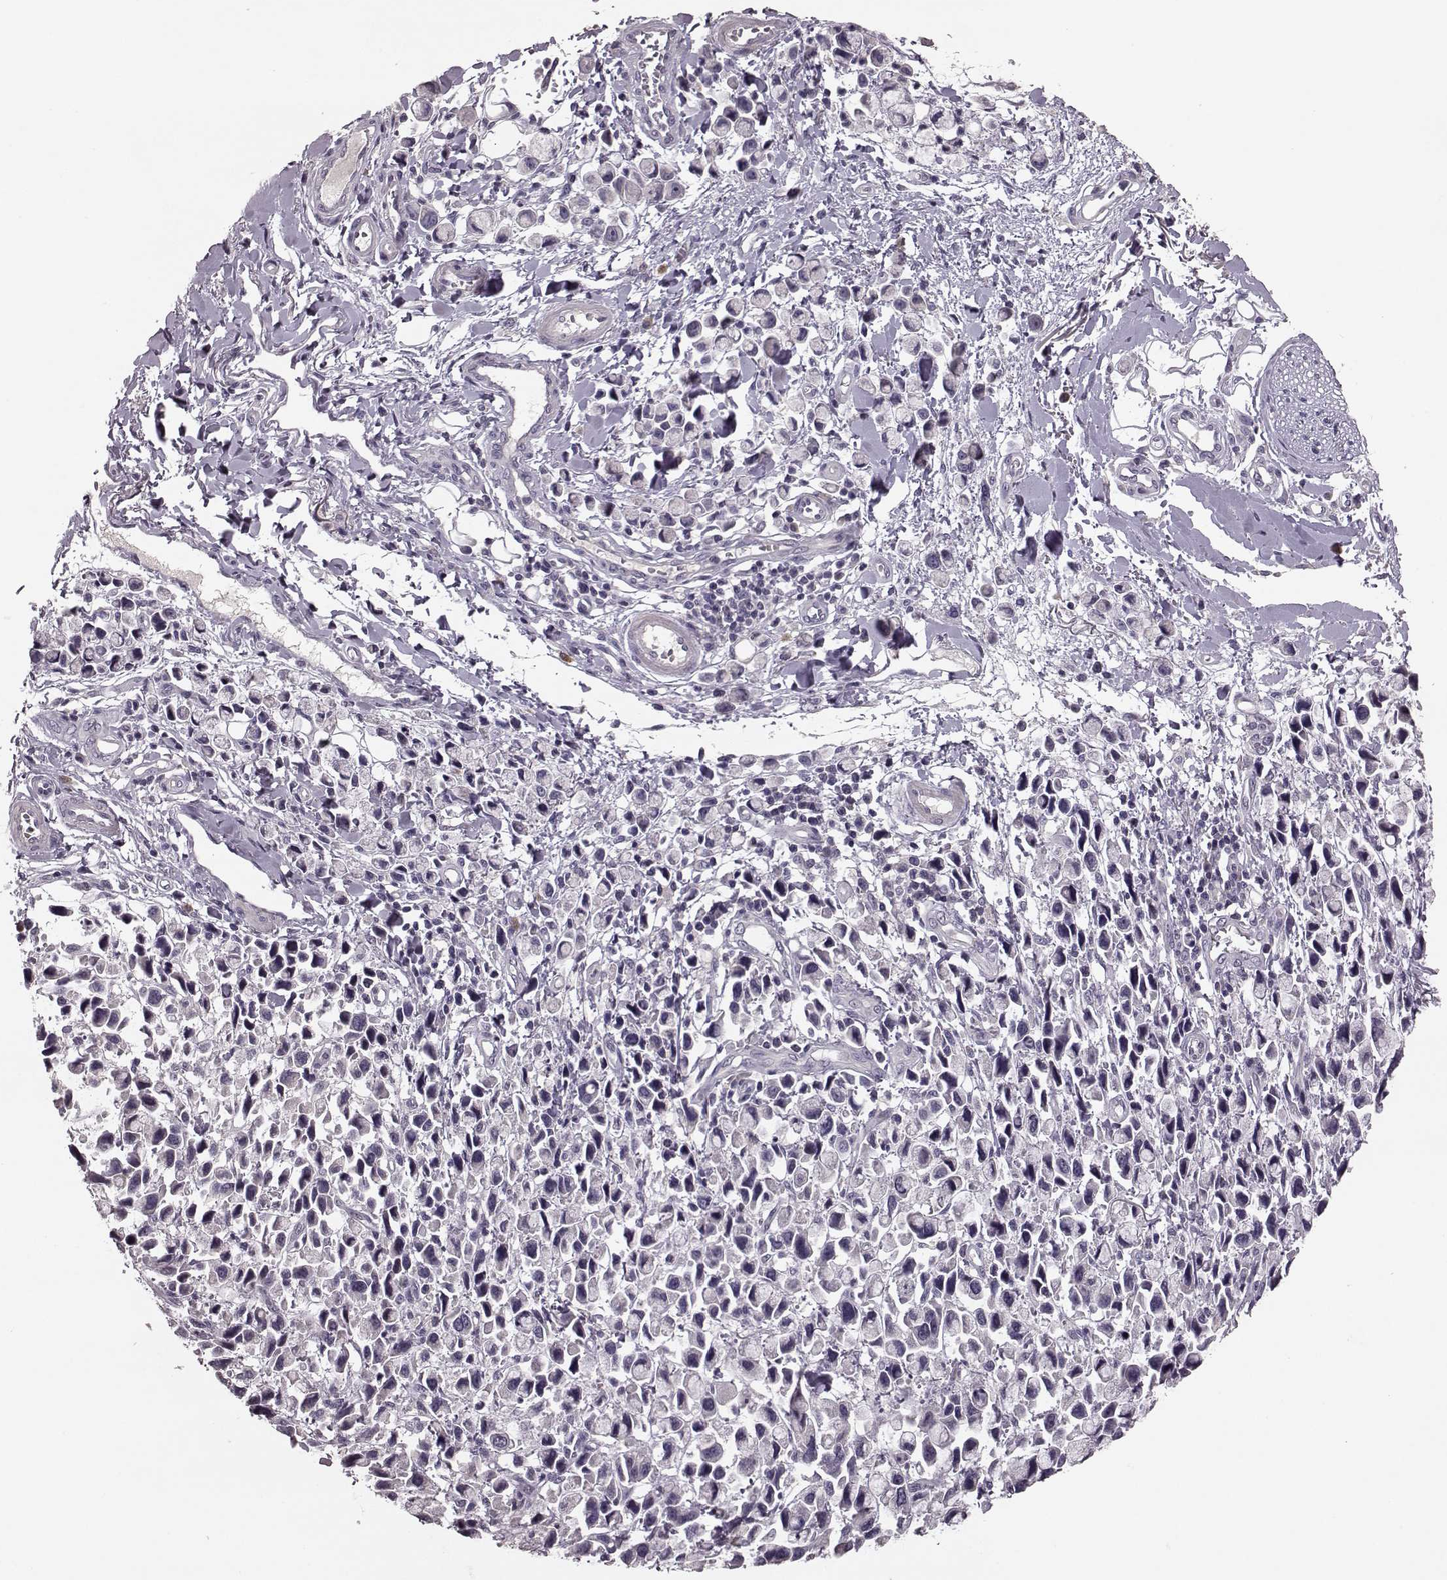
{"staining": {"intensity": "negative", "quantity": "none", "location": "none"}, "tissue": "stomach cancer", "cell_type": "Tumor cells", "image_type": "cancer", "snomed": [{"axis": "morphology", "description": "Adenocarcinoma, NOS"}, {"axis": "topography", "description": "Stomach"}], "caption": "Protein analysis of stomach cancer exhibits no significant positivity in tumor cells.", "gene": "SLC52A3", "patient": {"sex": "female", "age": 81}}